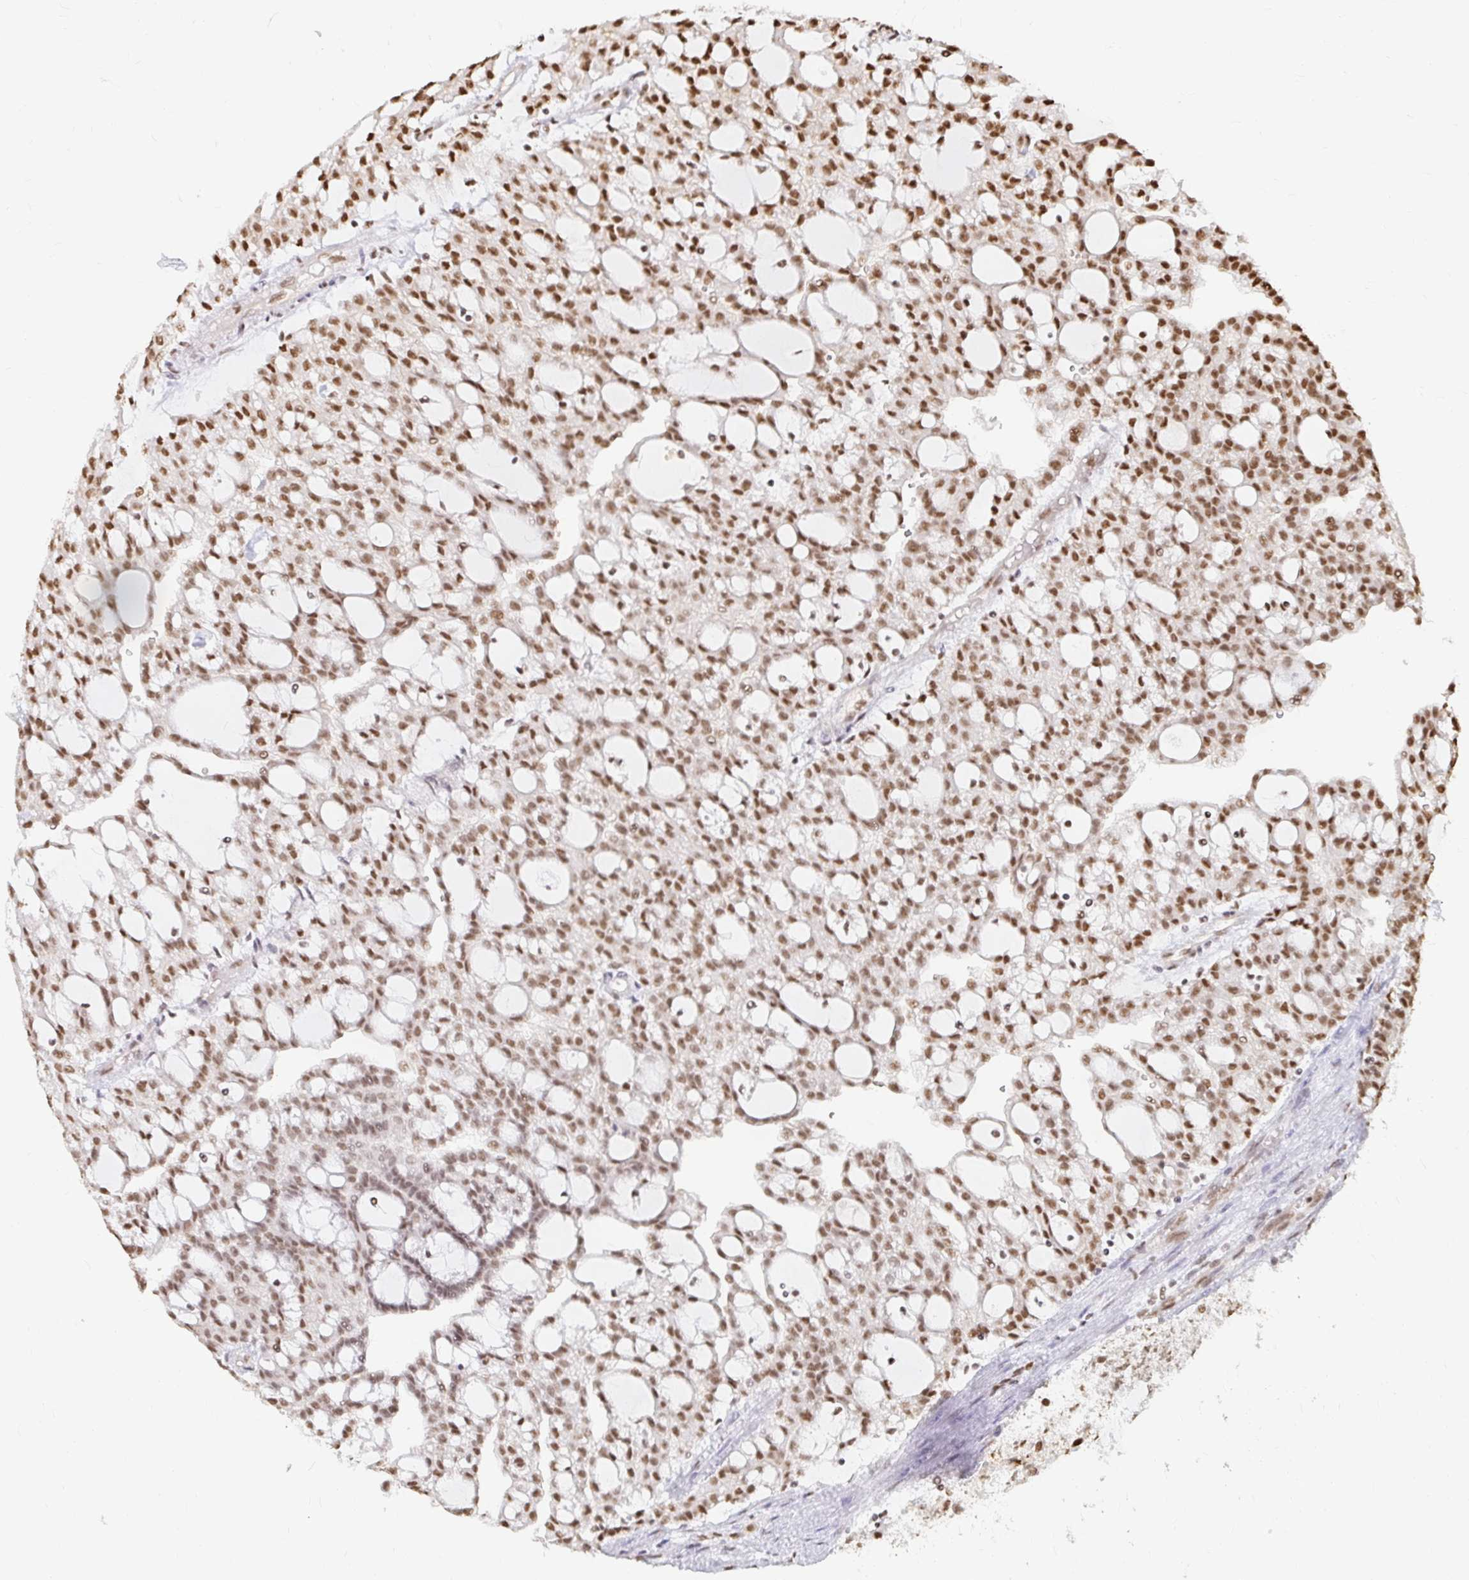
{"staining": {"intensity": "moderate", "quantity": ">75%", "location": "nuclear"}, "tissue": "renal cancer", "cell_type": "Tumor cells", "image_type": "cancer", "snomed": [{"axis": "morphology", "description": "Adenocarcinoma, NOS"}, {"axis": "topography", "description": "Kidney"}], "caption": "A histopathology image showing moderate nuclear expression in about >75% of tumor cells in adenocarcinoma (renal), as visualized by brown immunohistochemical staining.", "gene": "HNRNPU", "patient": {"sex": "male", "age": 63}}